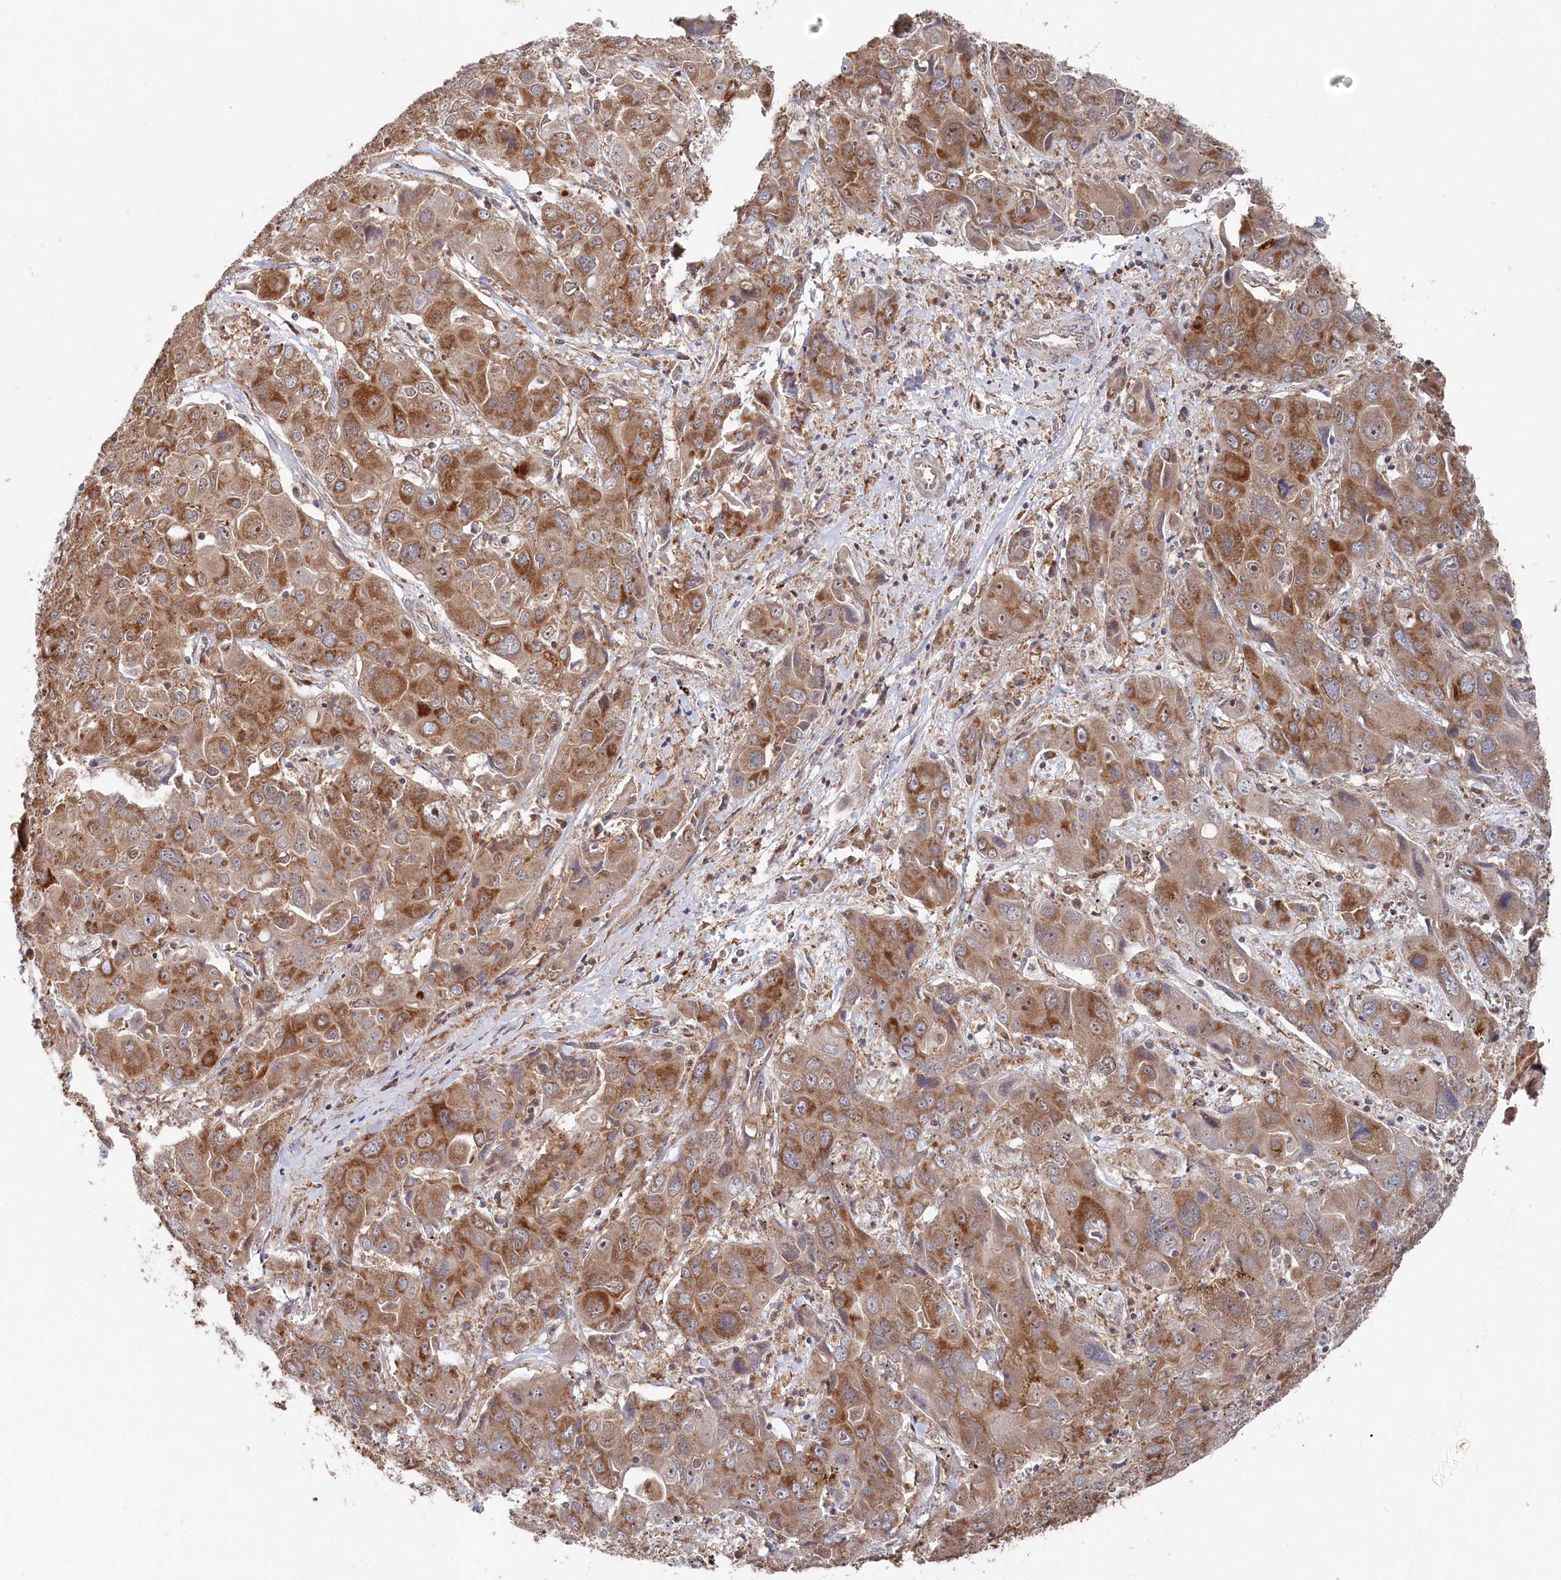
{"staining": {"intensity": "moderate", "quantity": ">75%", "location": "cytoplasmic/membranous"}, "tissue": "liver cancer", "cell_type": "Tumor cells", "image_type": "cancer", "snomed": [{"axis": "morphology", "description": "Cholangiocarcinoma"}, {"axis": "topography", "description": "Liver"}], "caption": "Liver cholangiocarcinoma stained with a brown dye demonstrates moderate cytoplasmic/membranous positive staining in about >75% of tumor cells.", "gene": "WAPL", "patient": {"sex": "male", "age": 67}}